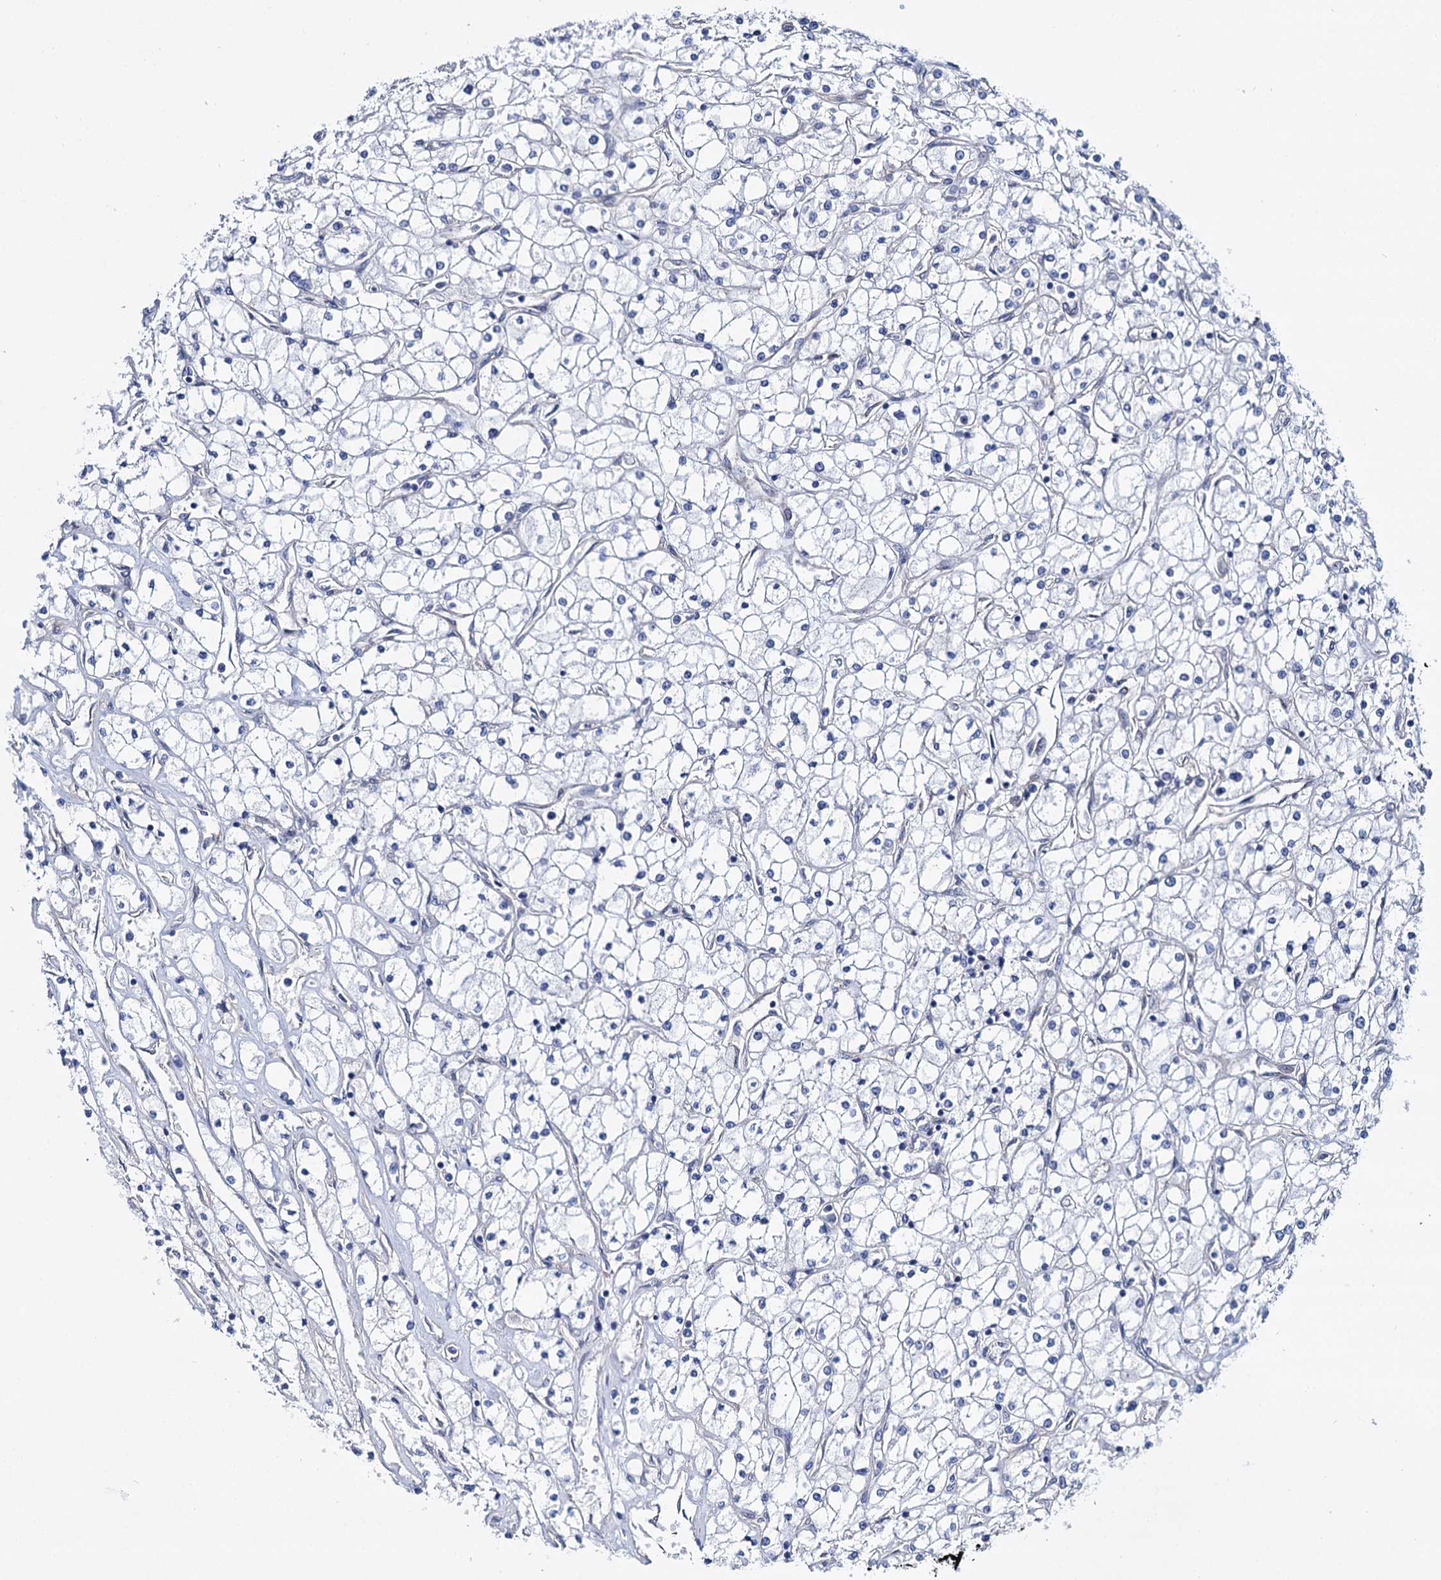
{"staining": {"intensity": "negative", "quantity": "none", "location": "none"}, "tissue": "renal cancer", "cell_type": "Tumor cells", "image_type": "cancer", "snomed": [{"axis": "morphology", "description": "Adenocarcinoma, NOS"}, {"axis": "topography", "description": "Kidney"}], "caption": "High magnification brightfield microscopy of renal cancer (adenocarcinoma) stained with DAB (3,3'-diaminobenzidine) (brown) and counterstained with hematoxylin (blue): tumor cells show no significant staining. (DAB immunohistochemistry with hematoxylin counter stain).", "gene": "STXBP1", "patient": {"sex": "male", "age": 80}}